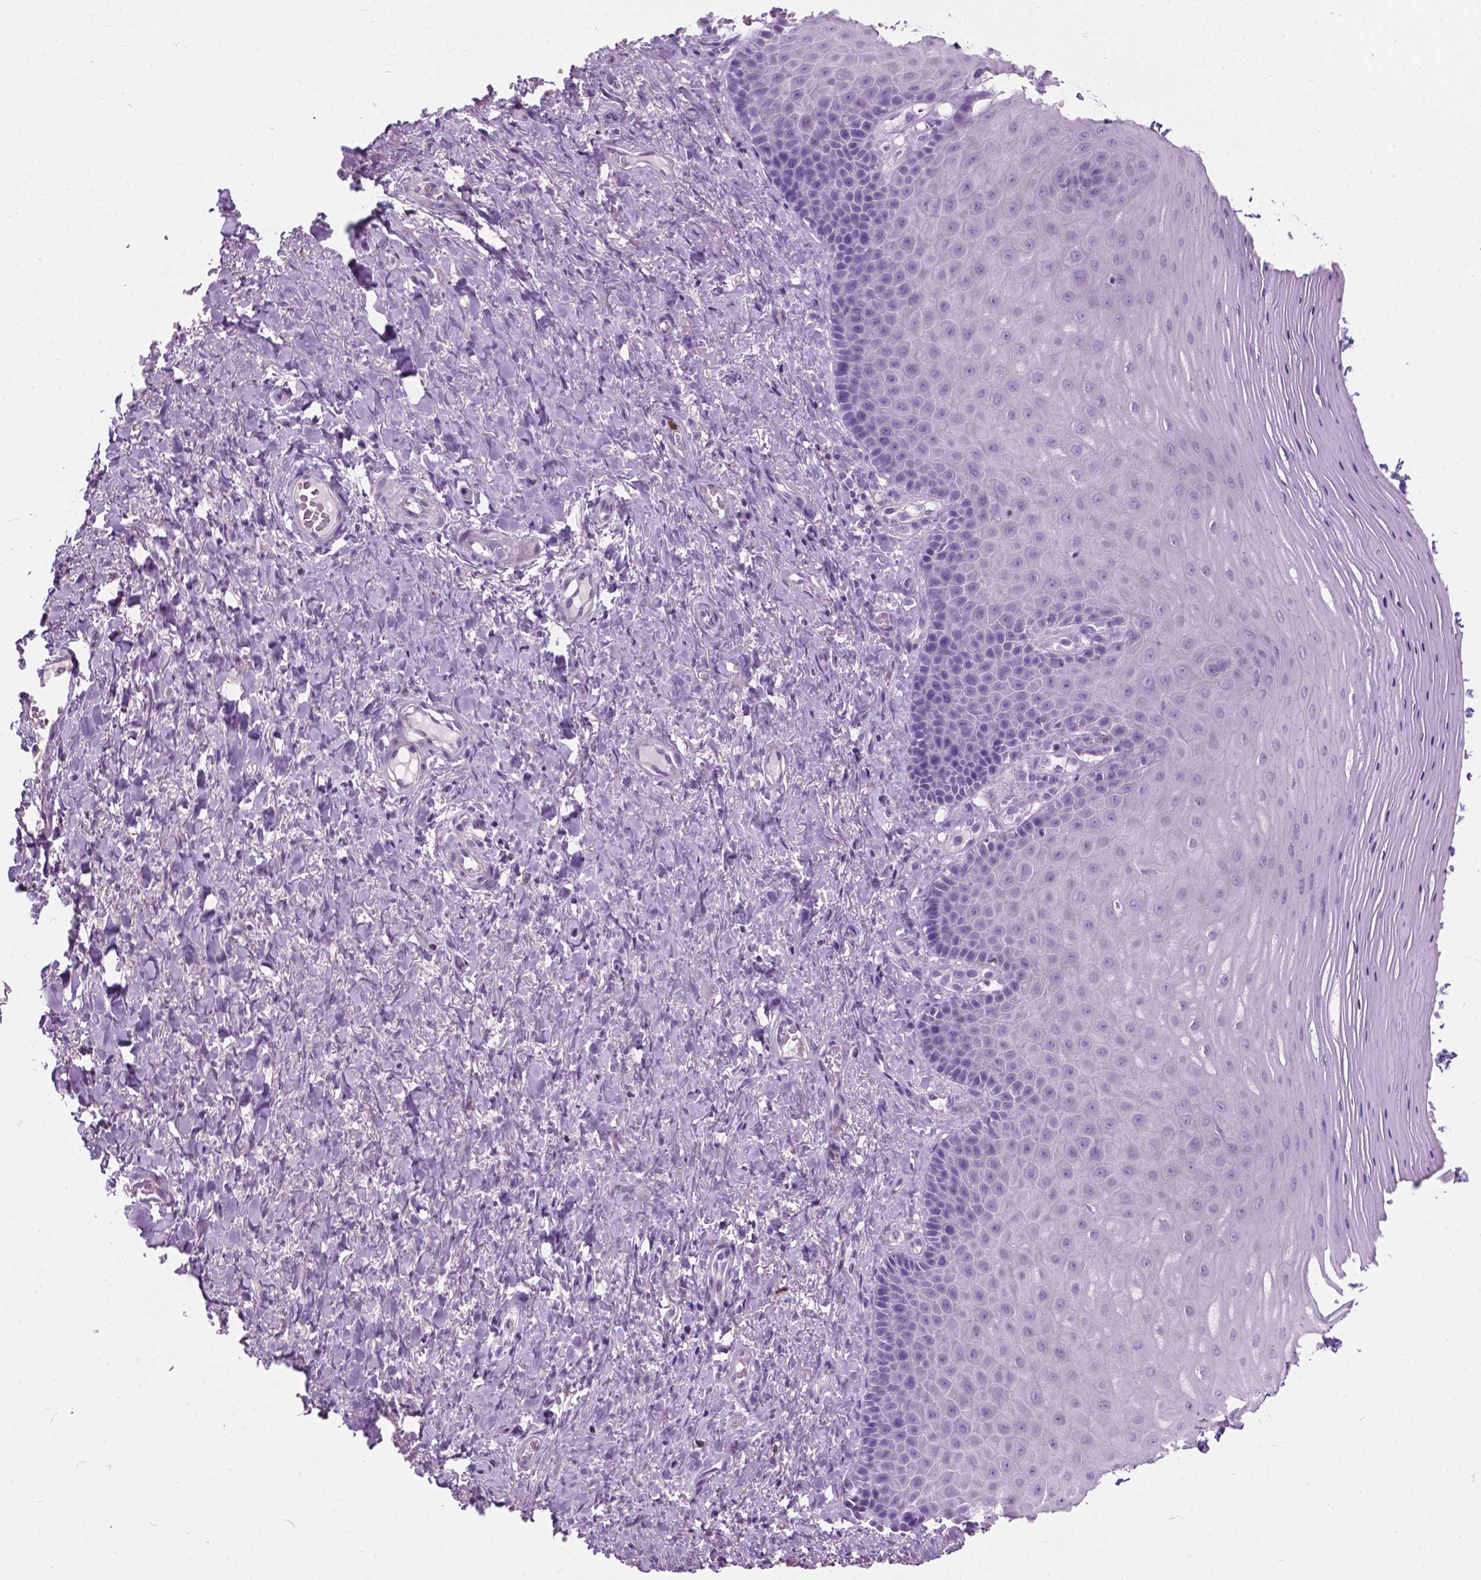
{"staining": {"intensity": "negative", "quantity": "none", "location": "none"}, "tissue": "vagina", "cell_type": "Squamous epithelial cells", "image_type": "normal", "snomed": [{"axis": "morphology", "description": "Normal tissue, NOS"}, {"axis": "topography", "description": "Vagina"}], "caption": "Photomicrograph shows no protein expression in squamous epithelial cells of benign vagina.", "gene": "PRR35", "patient": {"sex": "female", "age": 83}}